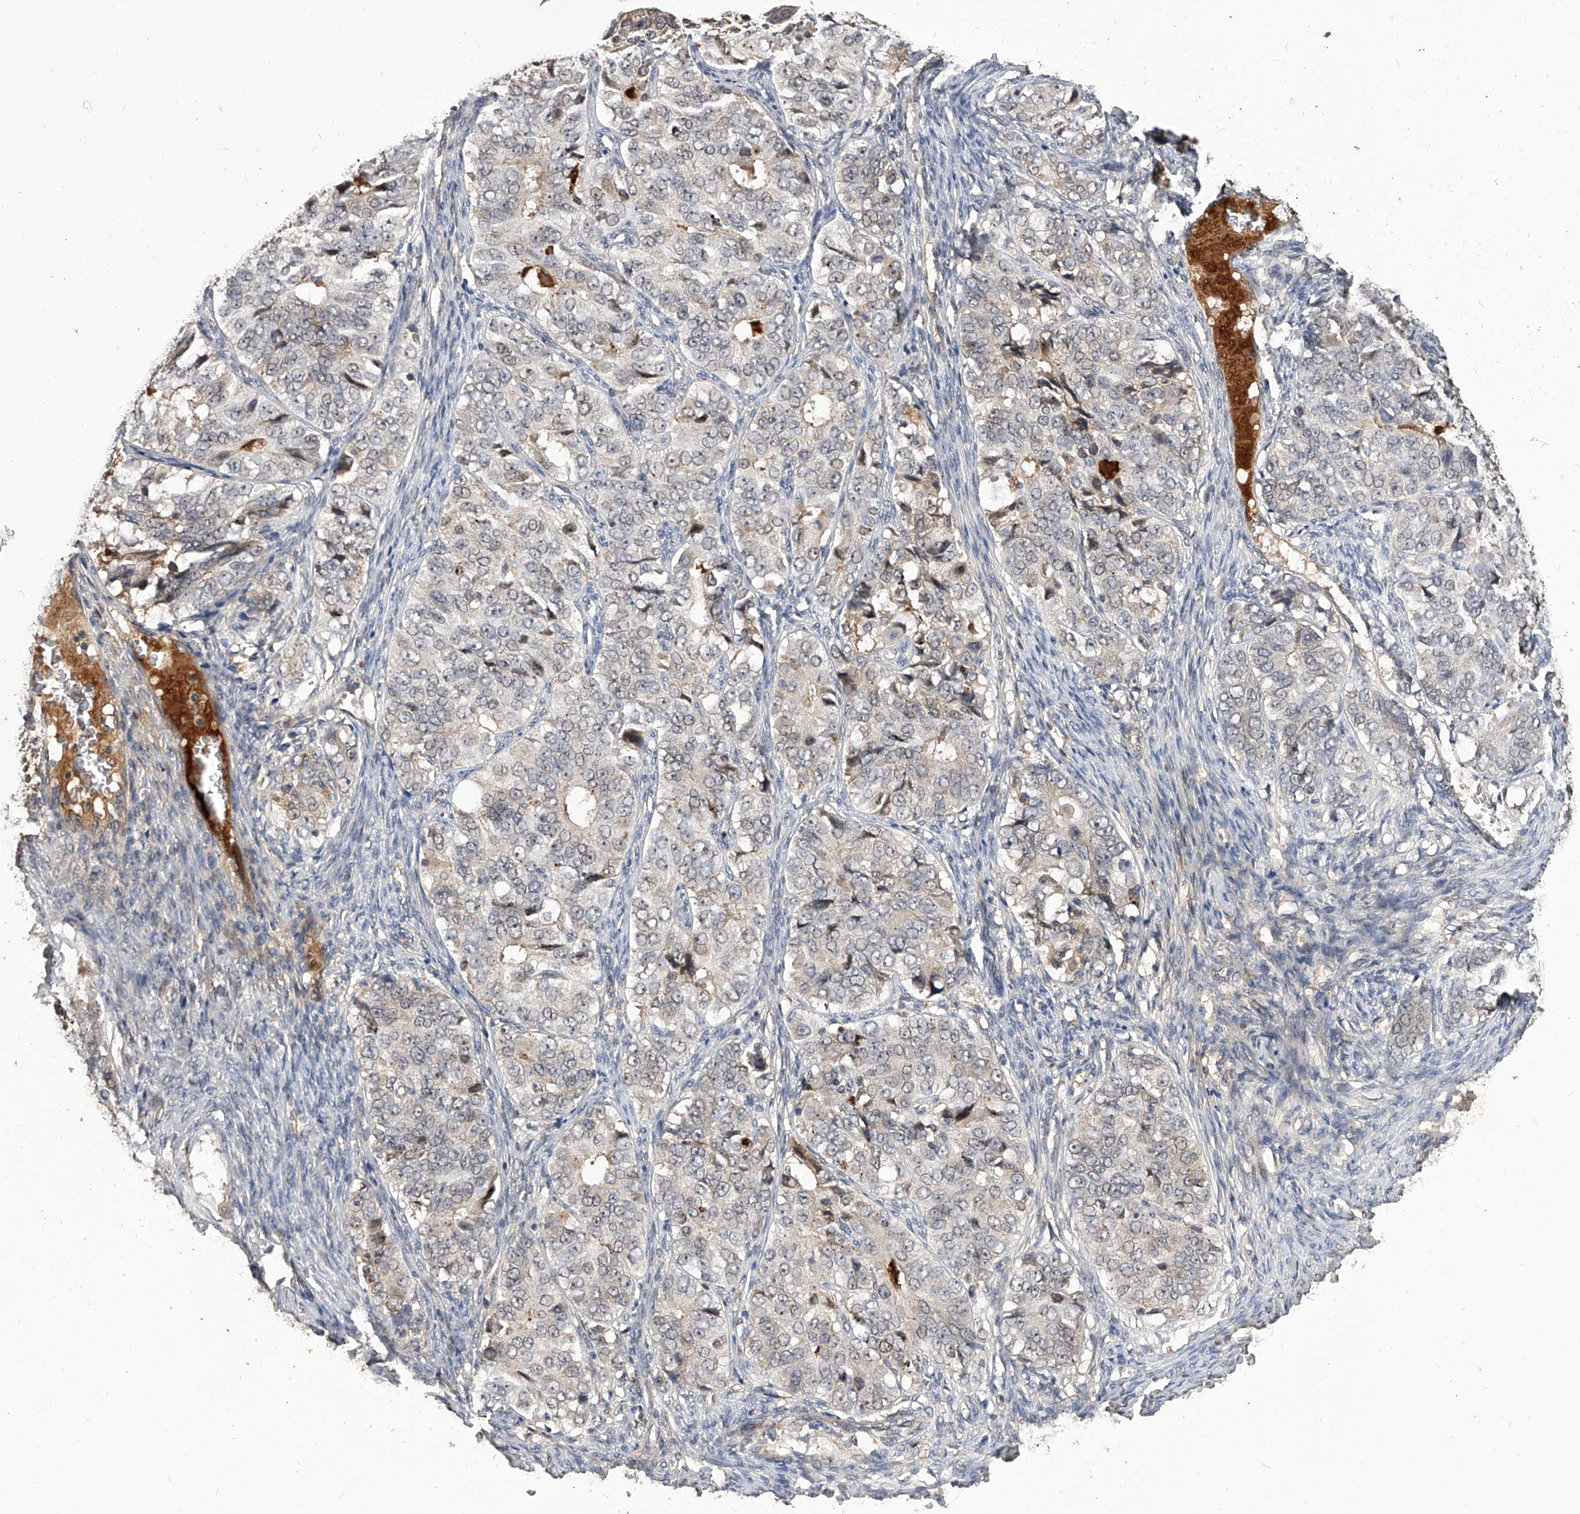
{"staining": {"intensity": "negative", "quantity": "none", "location": "none"}, "tissue": "ovarian cancer", "cell_type": "Tumor cells", "image_type": "cancer", "snomed": [{"axis": "morphology", "description": "Carcinoma, endometroid"}, {"axis": "topography", "description": "Ovary"}], "caption": "IHC of human ovarian cancer exhibits no positivity in tumor cells.", "gene": "CFAP410", "patient": {"sex": "female", "age": 51}}